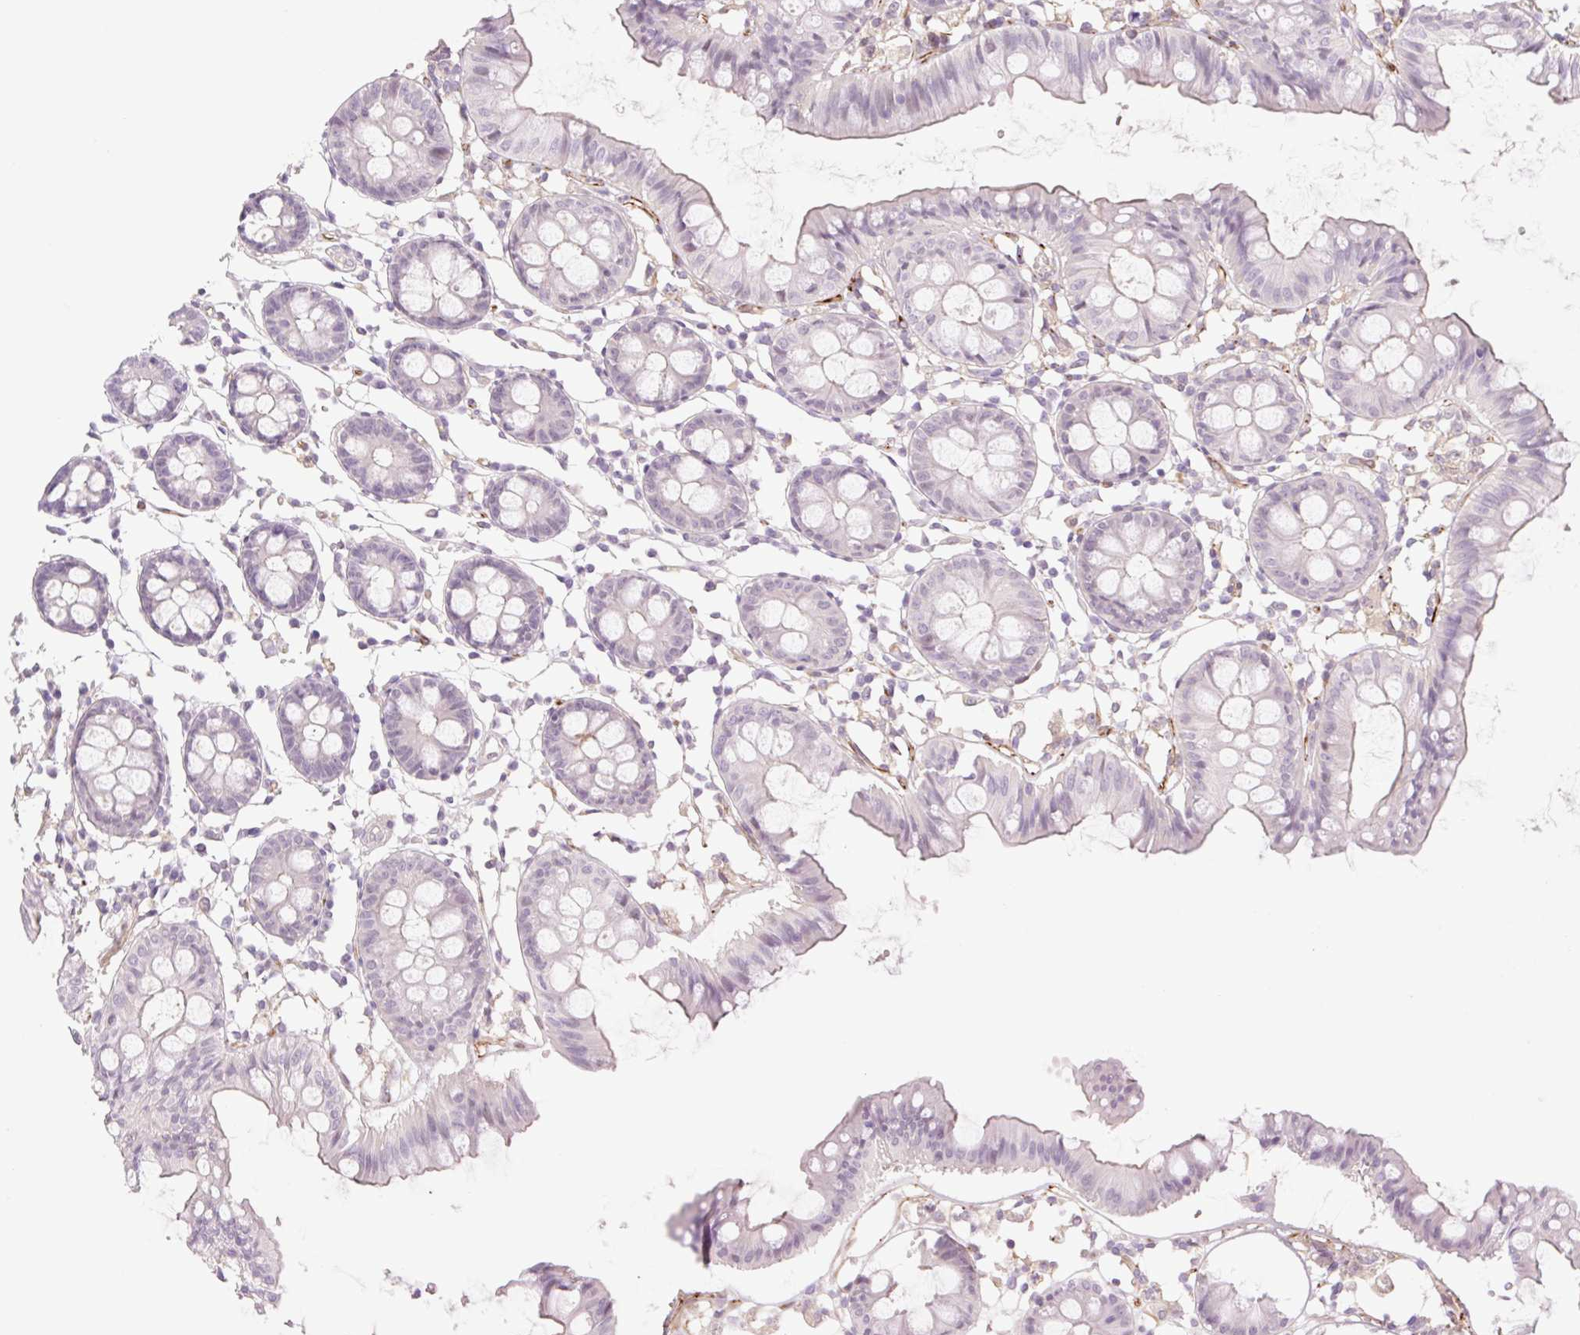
{"staining": {"intensity": "moderate", "quantity": "25%-75%", "location": "cytoplasmic/membranous"}, "tissue": "colon", "cell_type": "Endothelial cells", "image_type": "normal", "snomed": [{"axis": "morphology", "description": "Normal tissue, NOS"}, {"axis": "topography", "description": "Colon"}], "caption": "DAB (3,3'-diaminobenzidine) immunohistochemical staining of unremarkable human colon demonstrates moderate cytoplasmic/membranous protein expression in approximately 25%-75% of endothelial cells.", "gene": "ZFYVE21", "patient": {"sex": "female", "age": 84}}